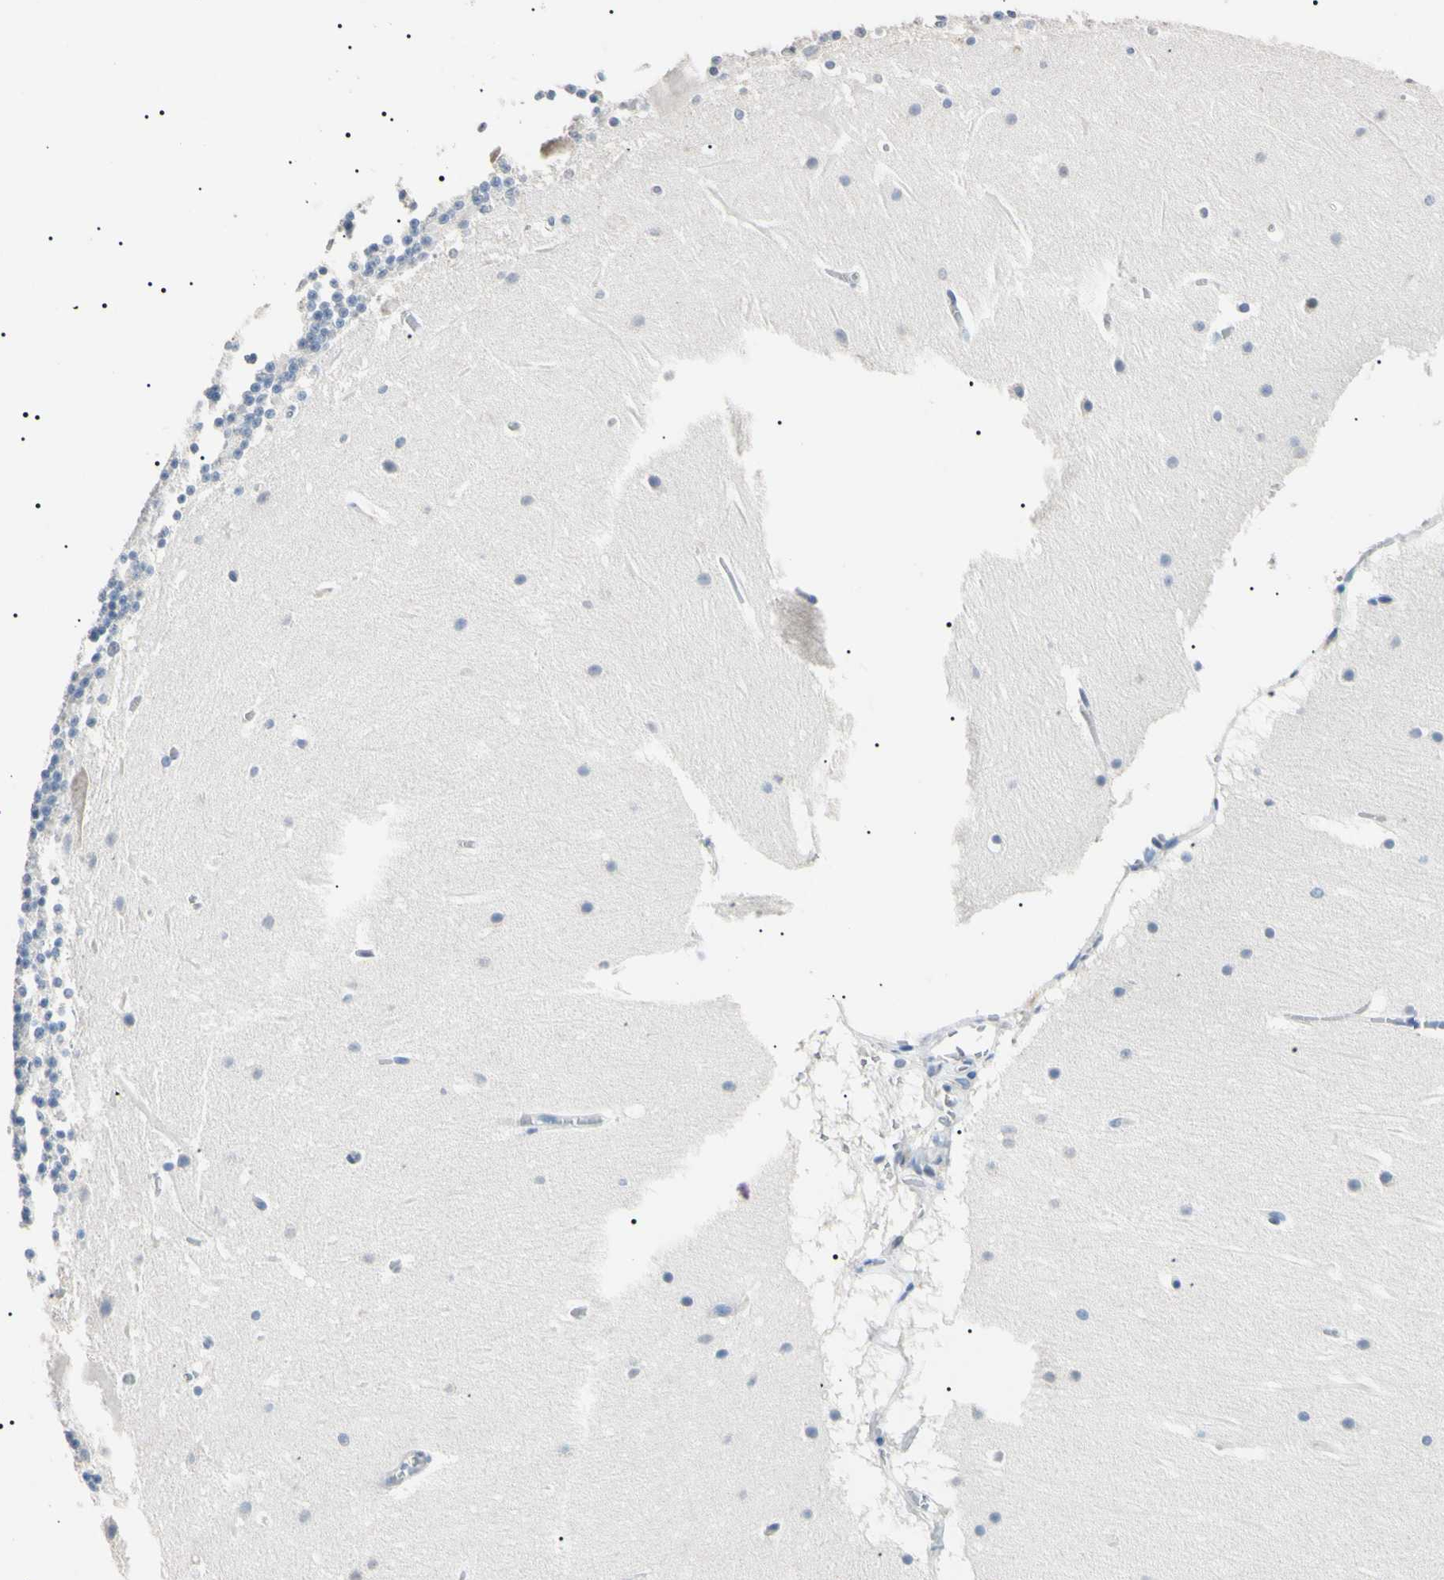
{"staining": {"intensity": "negative", "quantity": "none", "location": "none"}, "tissue": "cerebellum", "cell_type": "Cells in granular layer", "image_type": "normal", "snomed": [{"axis": "morphology", "description": "Normal tissue, NOS"}, {"axis": "topography", "description": "Cerebellum"}], "caption": "Photomicrograph shows no protein staining in cells in granular layer of benign cerebellum. The staining is performed using DAB brown chromogen with nuclei counter-stained in using hematoxylin.", "gene": "CGB3", "patient": {"sex": "male", "age": 45}}